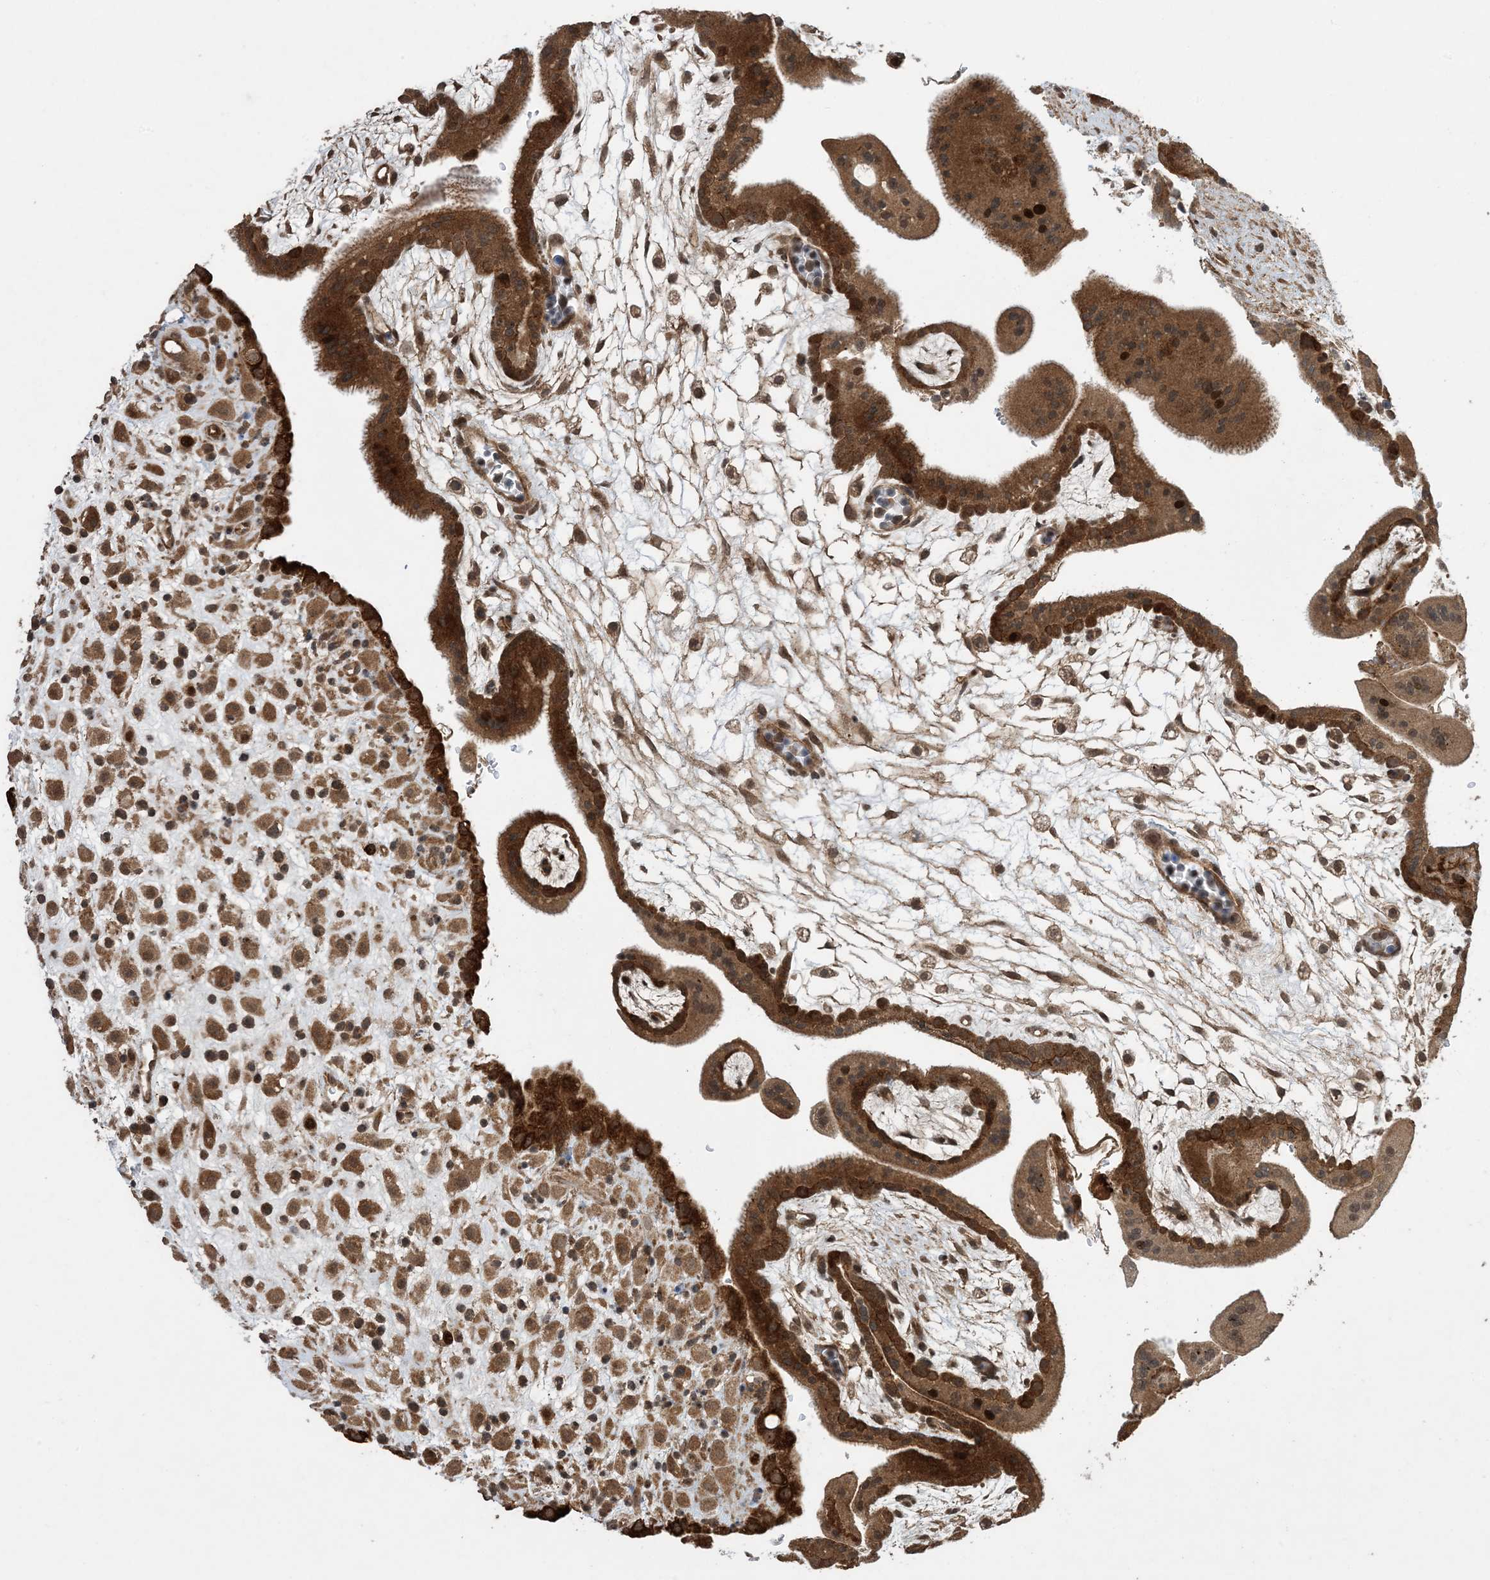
{"staining": {"intensity": "moderate", "quantity": ">75%", "location": "cytoplasmic/membranous"}, "tissue": "placenta", "cell_type": "Decidual cells", "image_type": "normal", "snomed": [{"axis": "morphology", "description": "Normal tissue, NOS"}, {"axis": "topography", "description": "Placenta"}], "caption": "Approximately >75% of decidual cells in normal human placenta reveal moderate cytoplasmic/membranous protein positivity as visualized by brown immunohistochemical staining.", "gene": "ZNF511", "patient": {"sex": "female", "age": 35}}